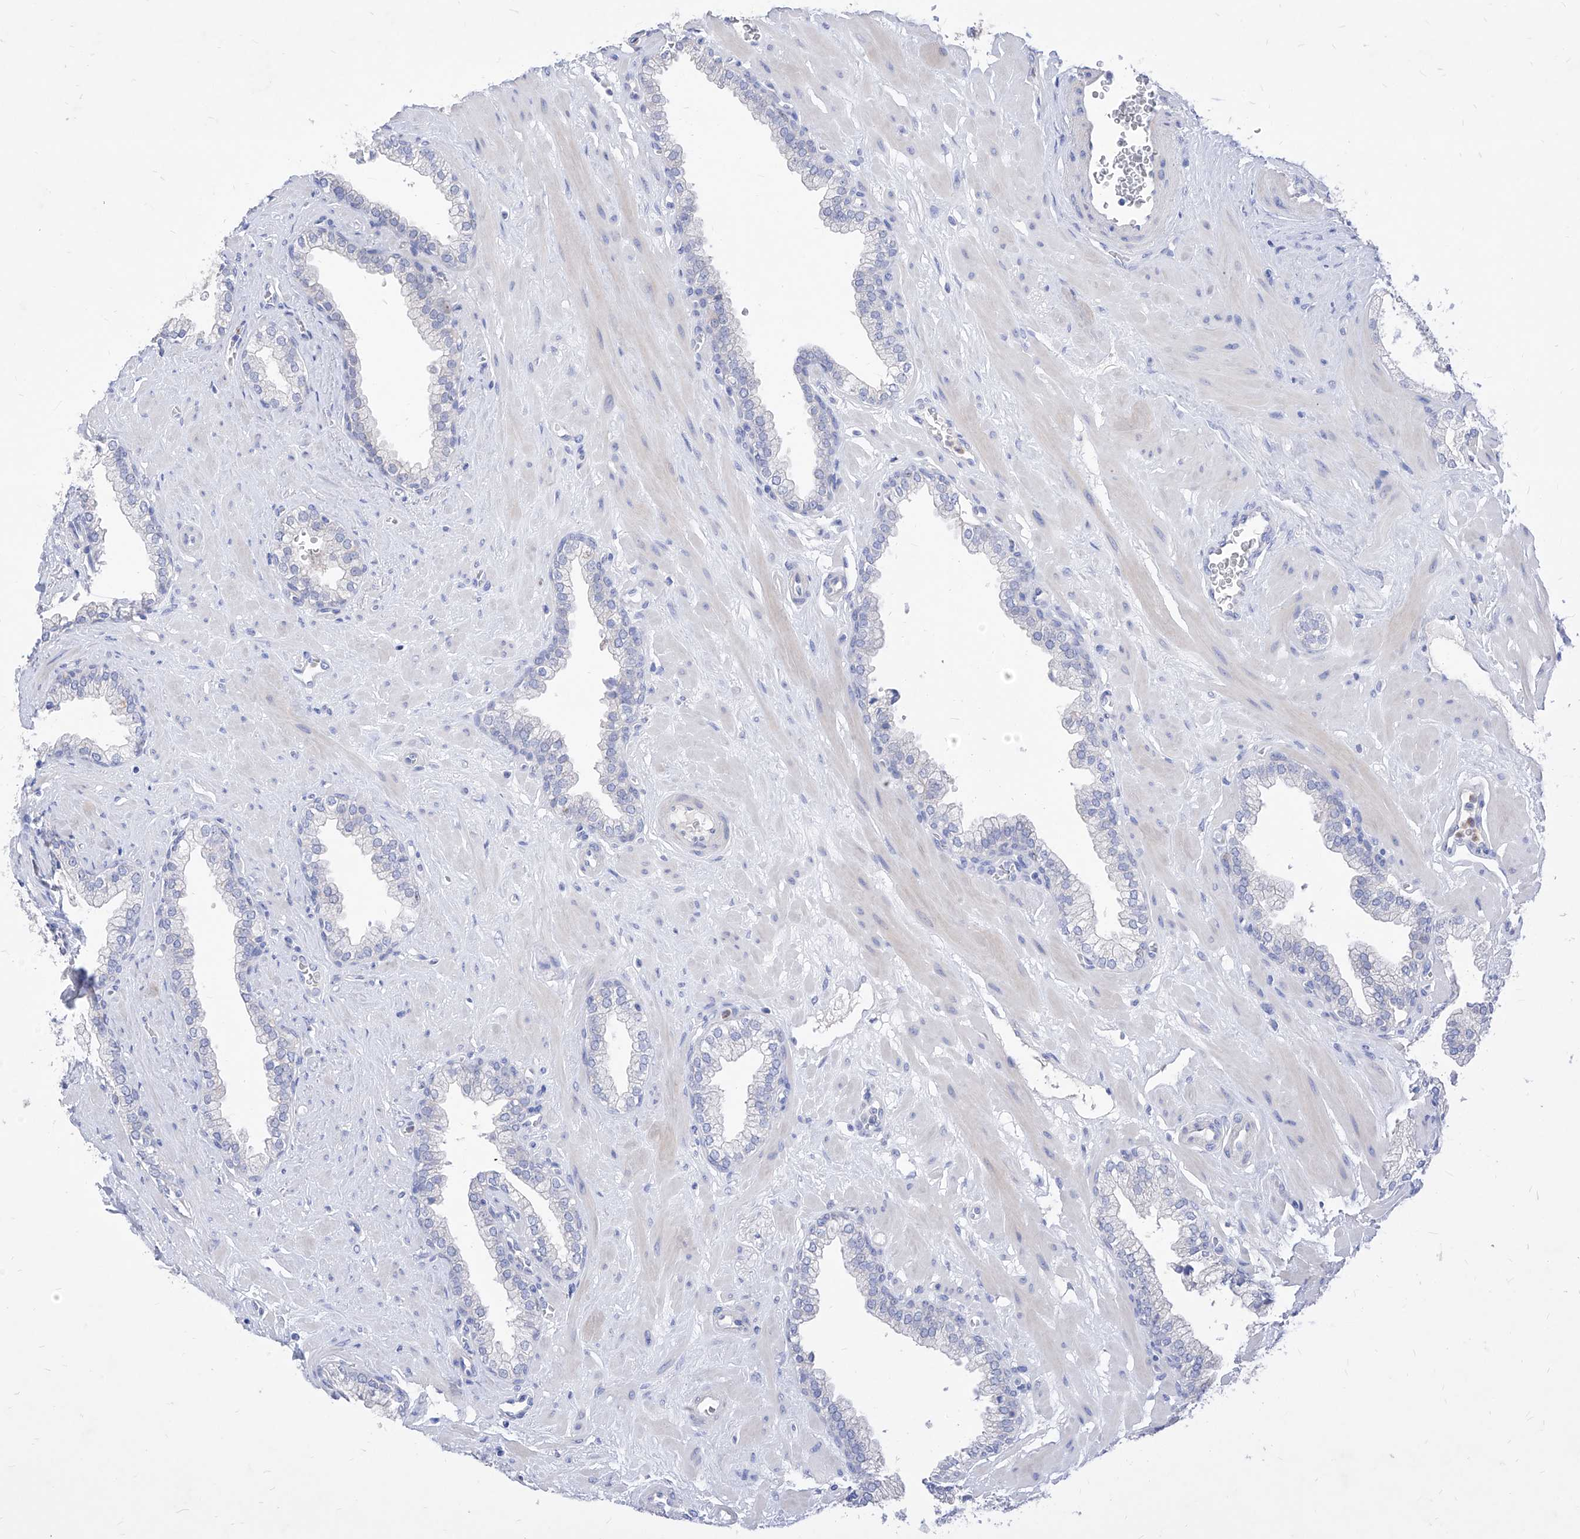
{"staining": {"intensity": "negative", "quantity": "none", "location": "none"}, "tissue": "prostate", "cell_type": "Glandular cells", "image_type": "normal", "snomed": [{"axis": "morphology", "description": "Normal tissue, NOS"}, {"axis": "morphology", "description": "Urothelial carcinoma, Low grade"}, {"axis": "topography", "description": "Urinary bladder"}, {"axis": "topography", "description": "Prostate"}], "caption": "The IHC image has no significant expression in glandular cells of prostate. The staining is performed using DAB brown chromogen with nuclei counter-stained in using hematoxylin.", "gene": "VAX1", "patient": {"sex": "male", "age": 60}}